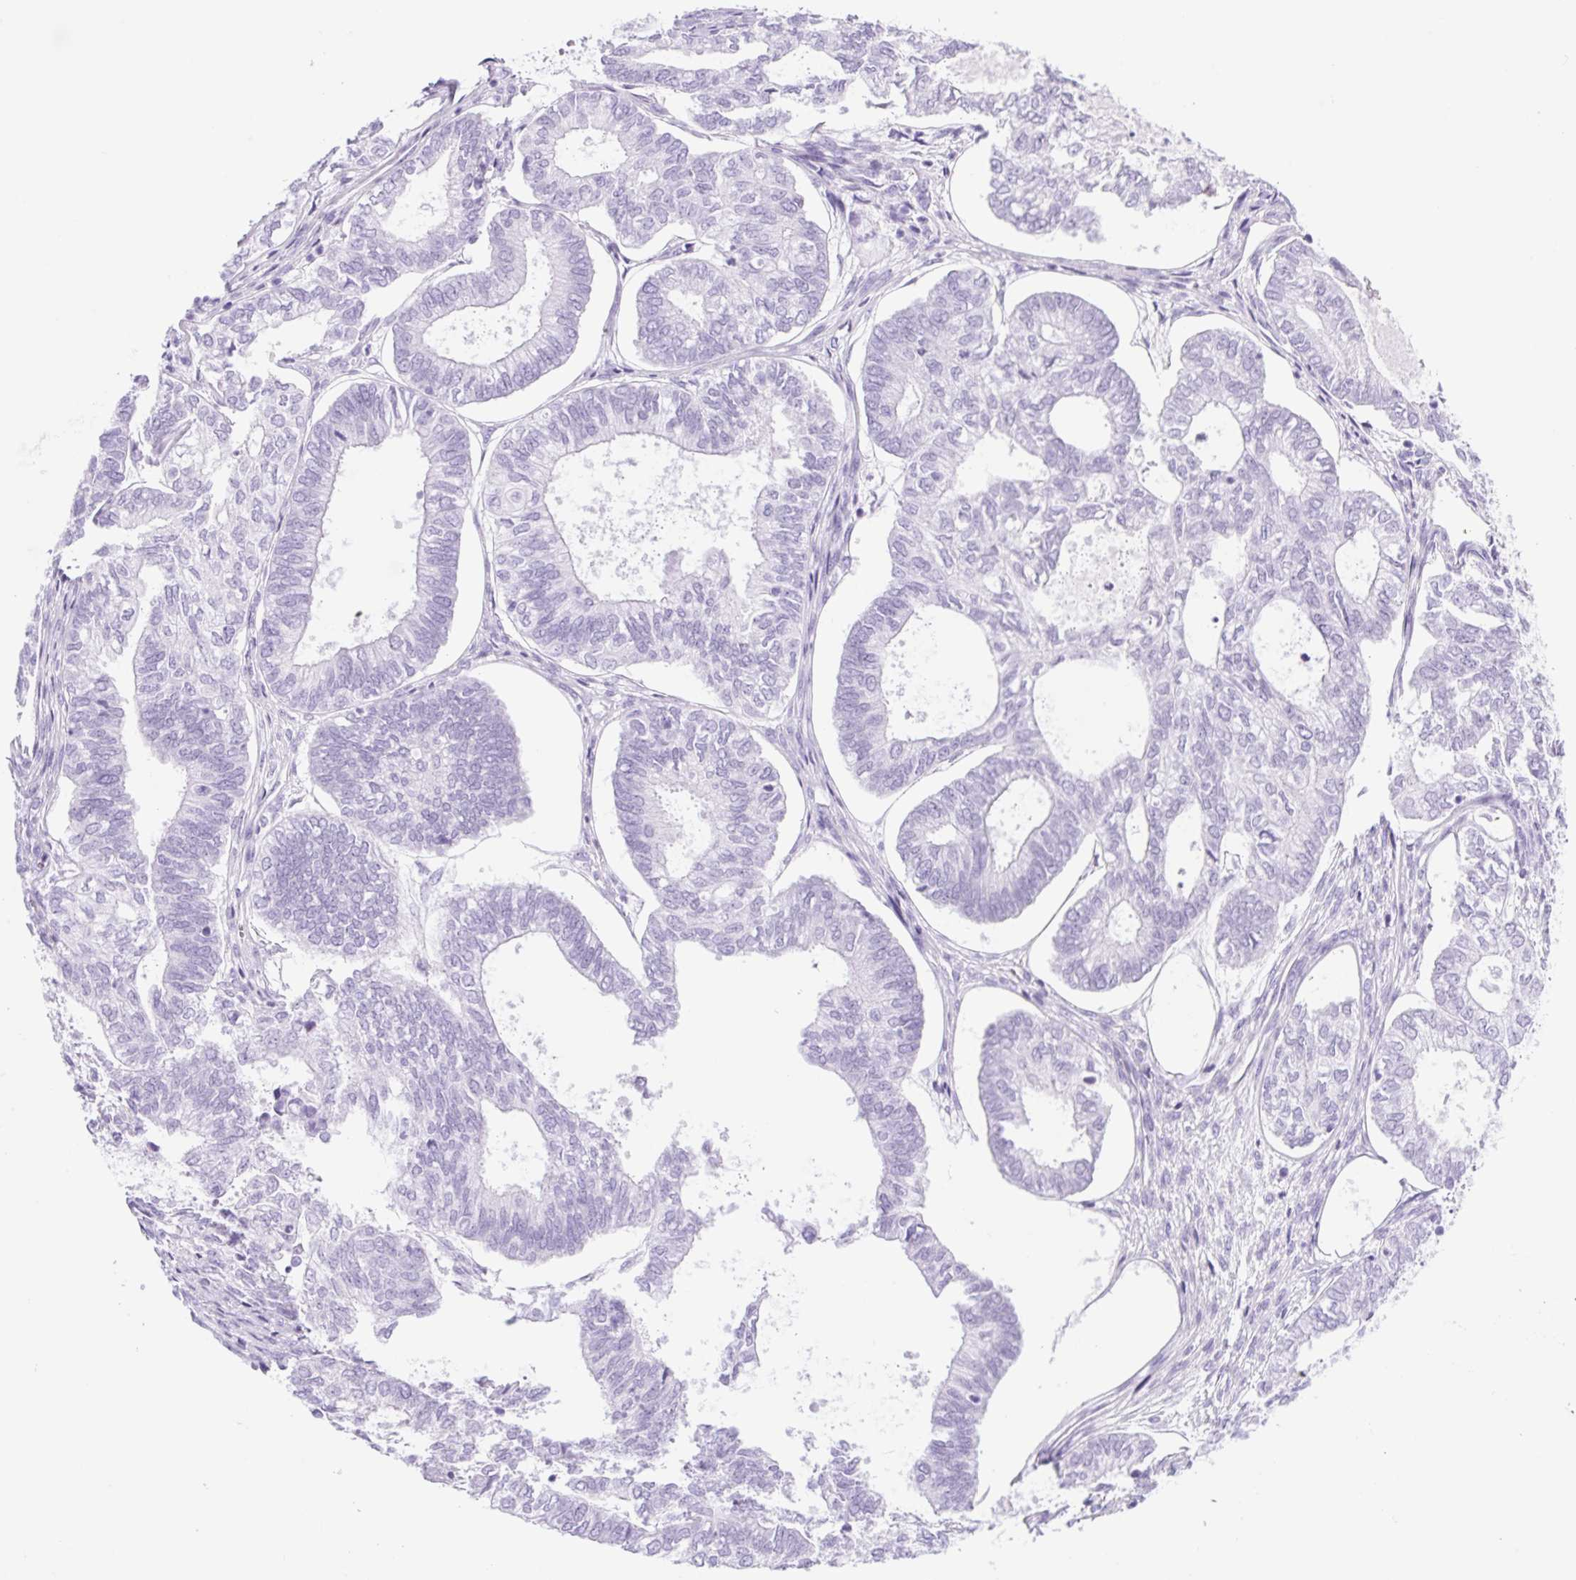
{"staining": {"intensity": "negative", "quantity": "none", "location": "none"}, "tissue": "ovarian cancer", "cell_type": "Tumor cells", "image_type": "cancer", "snomed": [{"axis": "morphology", "description": "Carcinoma, endometroid"}, {"axis": "topography", "description": "Ovary"}], "caption": "Photomicrograph shows no significant protein expression in tumor cells of ovarian cancer (endometroid carcinoma).", "gene": "SPACA5B", "patient": {"sex": "female", "age": 64}}